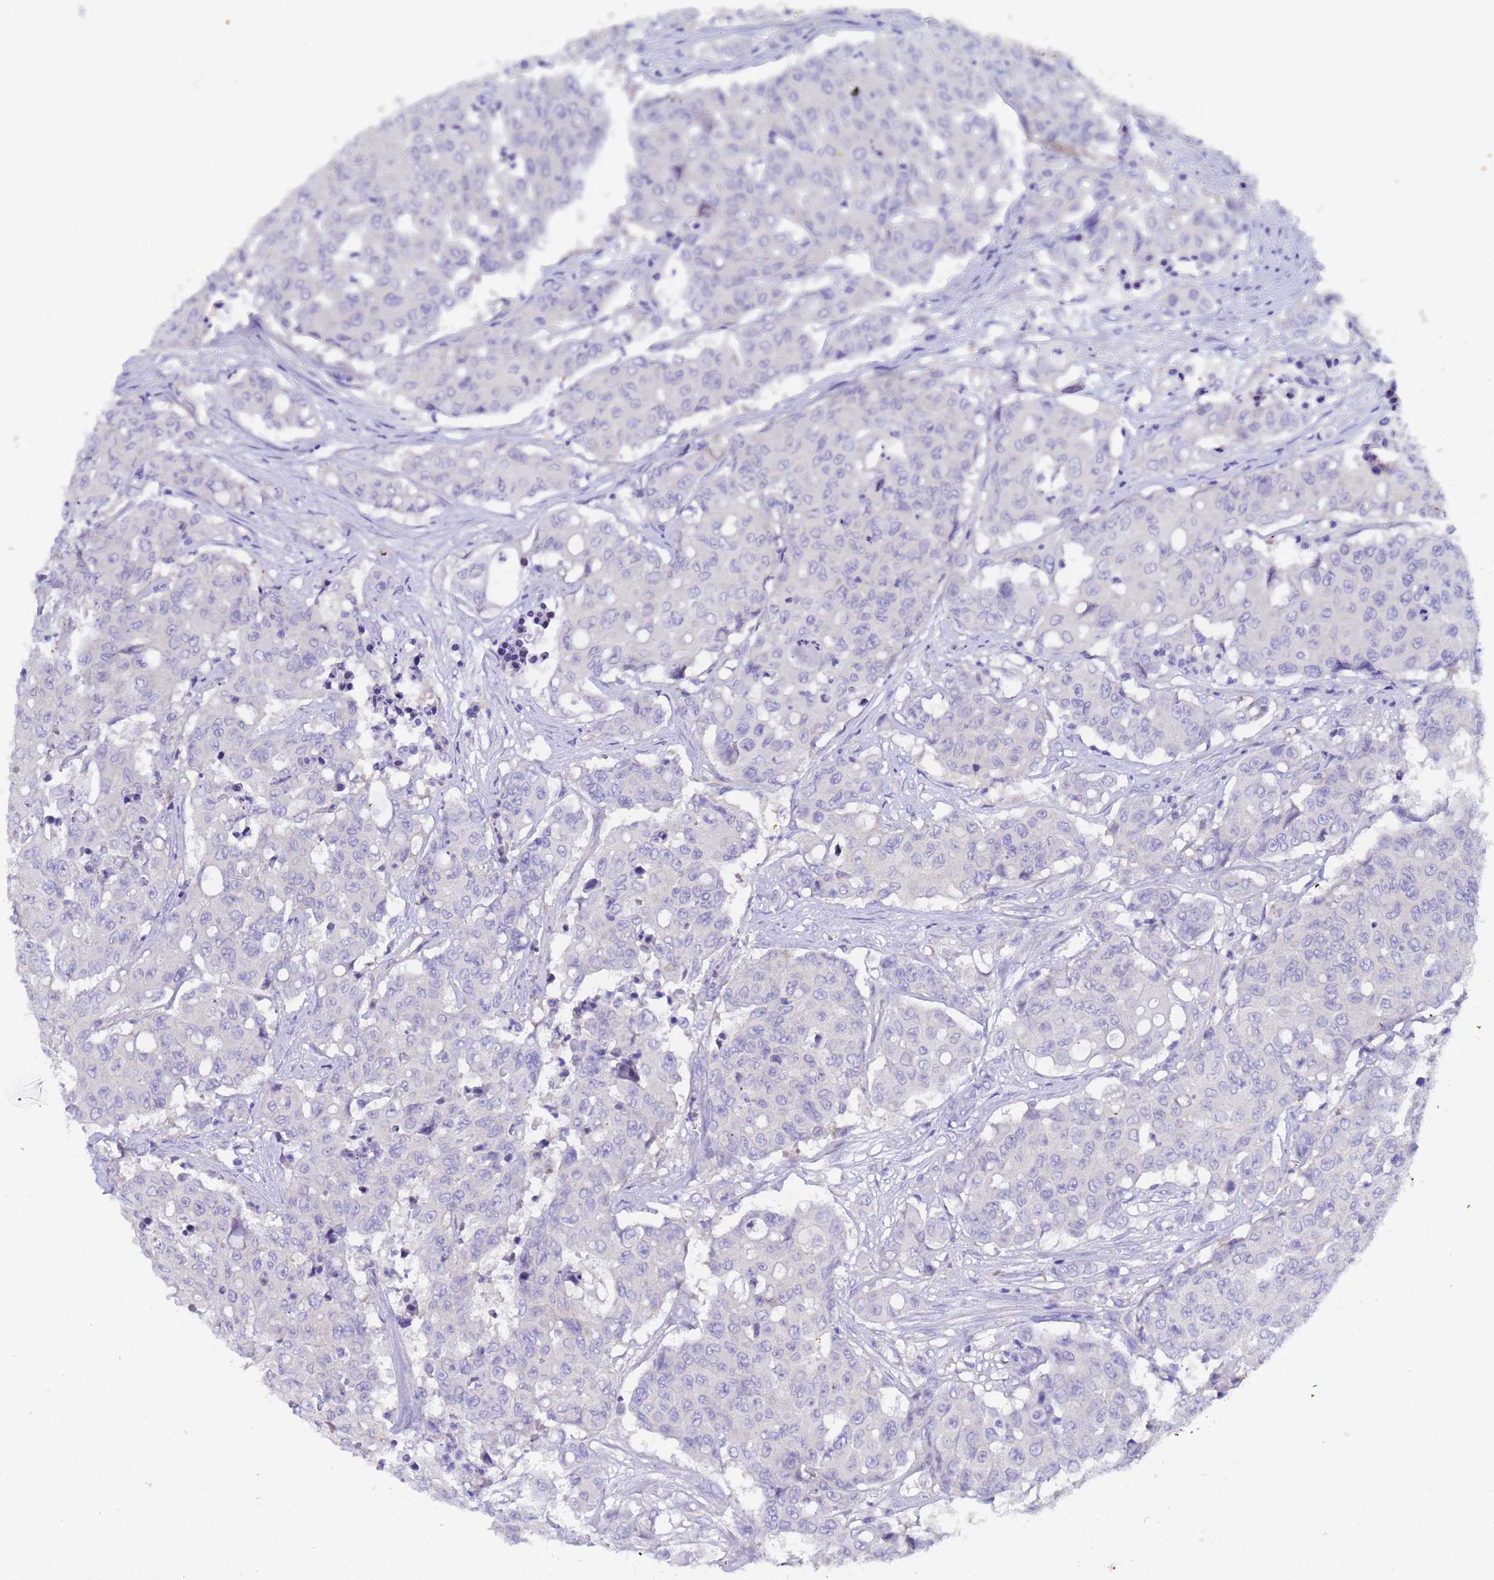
{"staining": {"intensity": "negative", "quantity": "none", "location": "none"}, "tissue": "colorectal cancer", "cell_type": "Tumor cells", "image_type": "cancer", "snomed": [{"axis": "morphology", "description": "Adenocarcinoma, NOS"}, {"axis": "topography", "description": "Colon"}], "caption": "High magnification brightfield microscopy of colorectal cancer stained with DAB (brown) and counterstained with hematoxylin (blue): tumor cells show no significant positivity. (Brightfield microscopy of DAB immunohistochemistry at high magnification).", "gene": "UBE2O", "patient": {"sex": "male", "age": 51}}